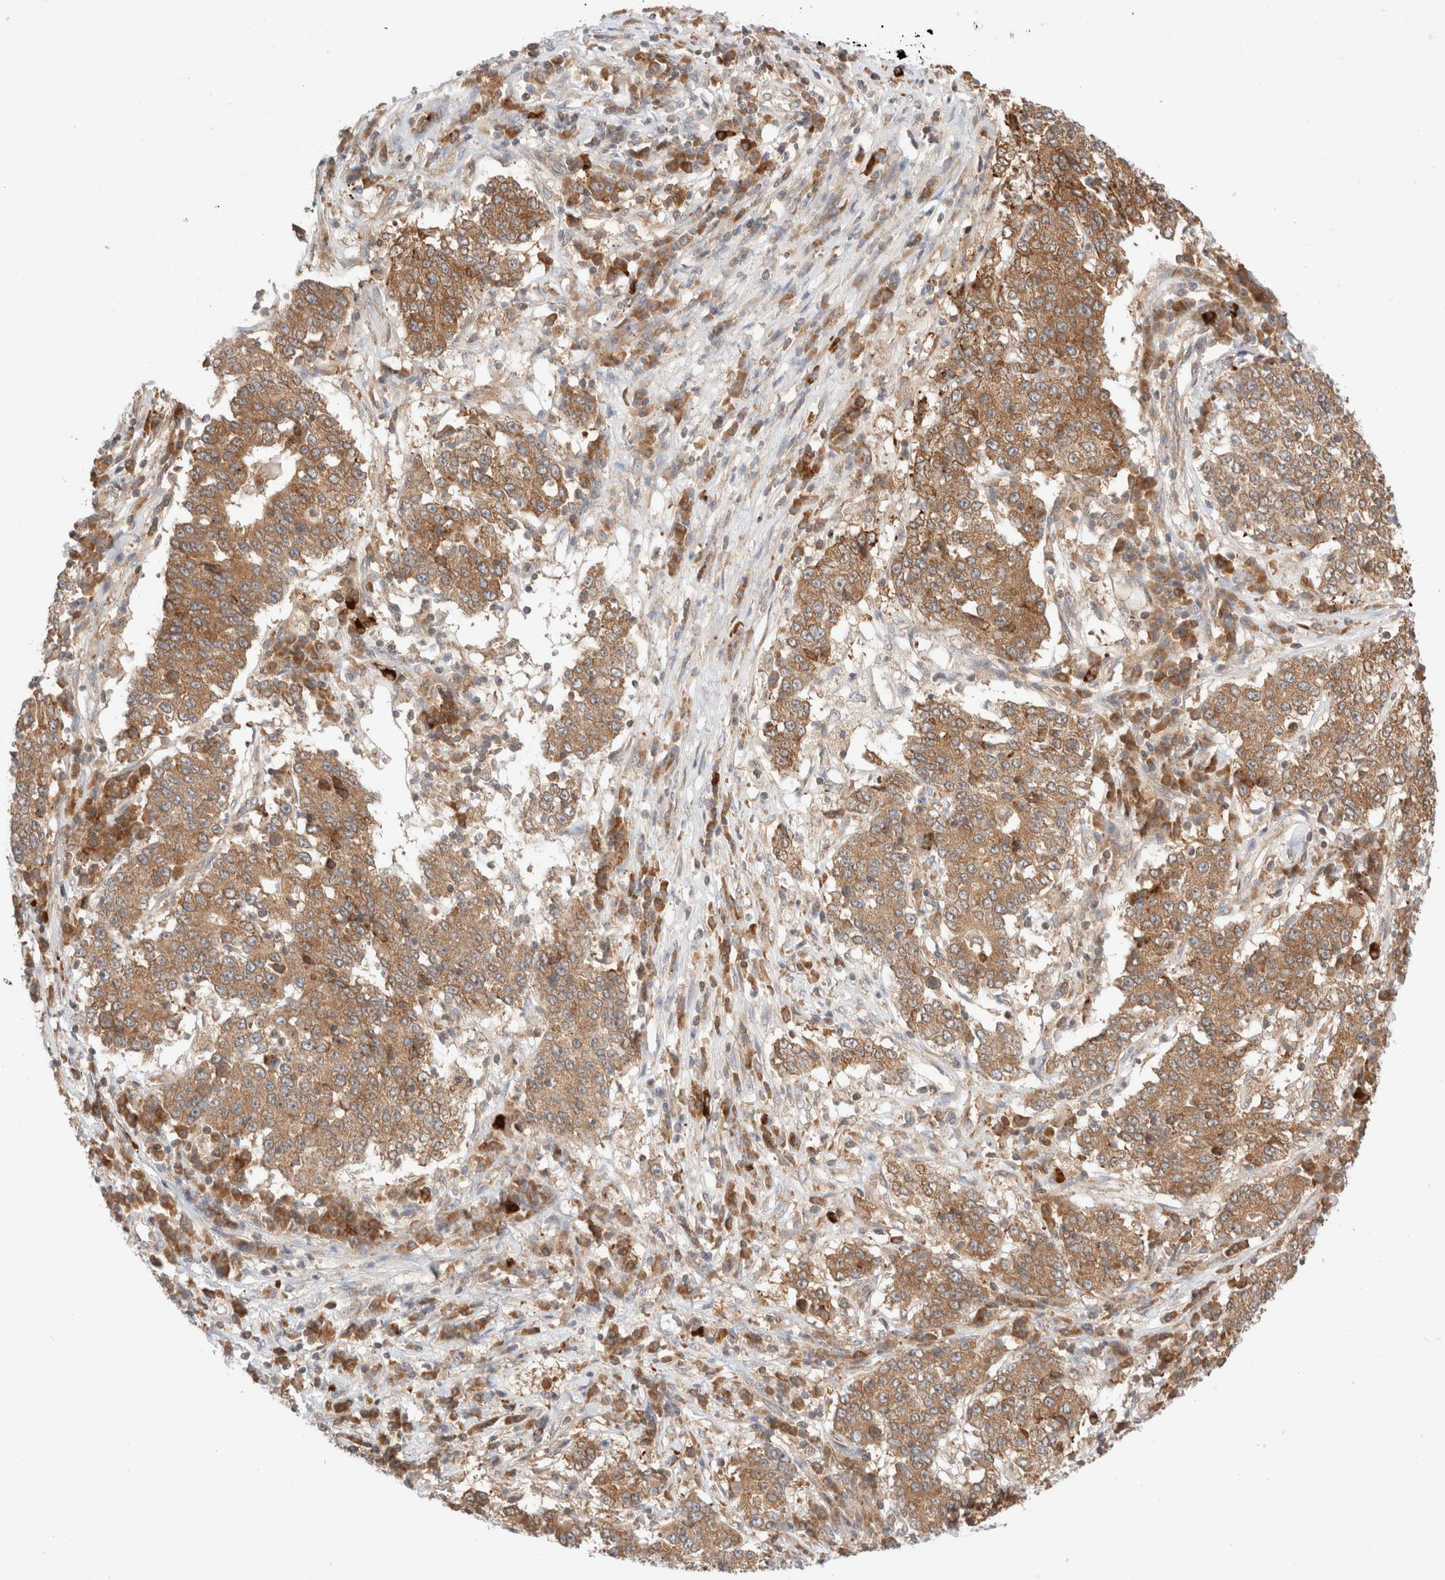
{"staining": {"intensity": "moderate", "quantity": ">75%", "location": "cytoplasmic/membranous"}, "tissue": "stomach cancer", "cell_type": "Tumor cells", "image_type": "cancer", "snomed": [{"axis": "morphology", "description": "Adenocarcinoma, NOS"}, {"axis": "topography", "description": "Stomach"}], "caption": "Stomach cancer was stained to show a protein in brown. There is medium levels of moderate cytoplasmic/membranous positivity in about >75% of tumor cells. The protein is stained brown, and the nuclei are stained in blue (DAB (3,3'-diaminobenzidine) IHC with brightfield microscopy, high magnification).", "gene": "XKR4", "patient": {"sex": "male", "age": 59}}